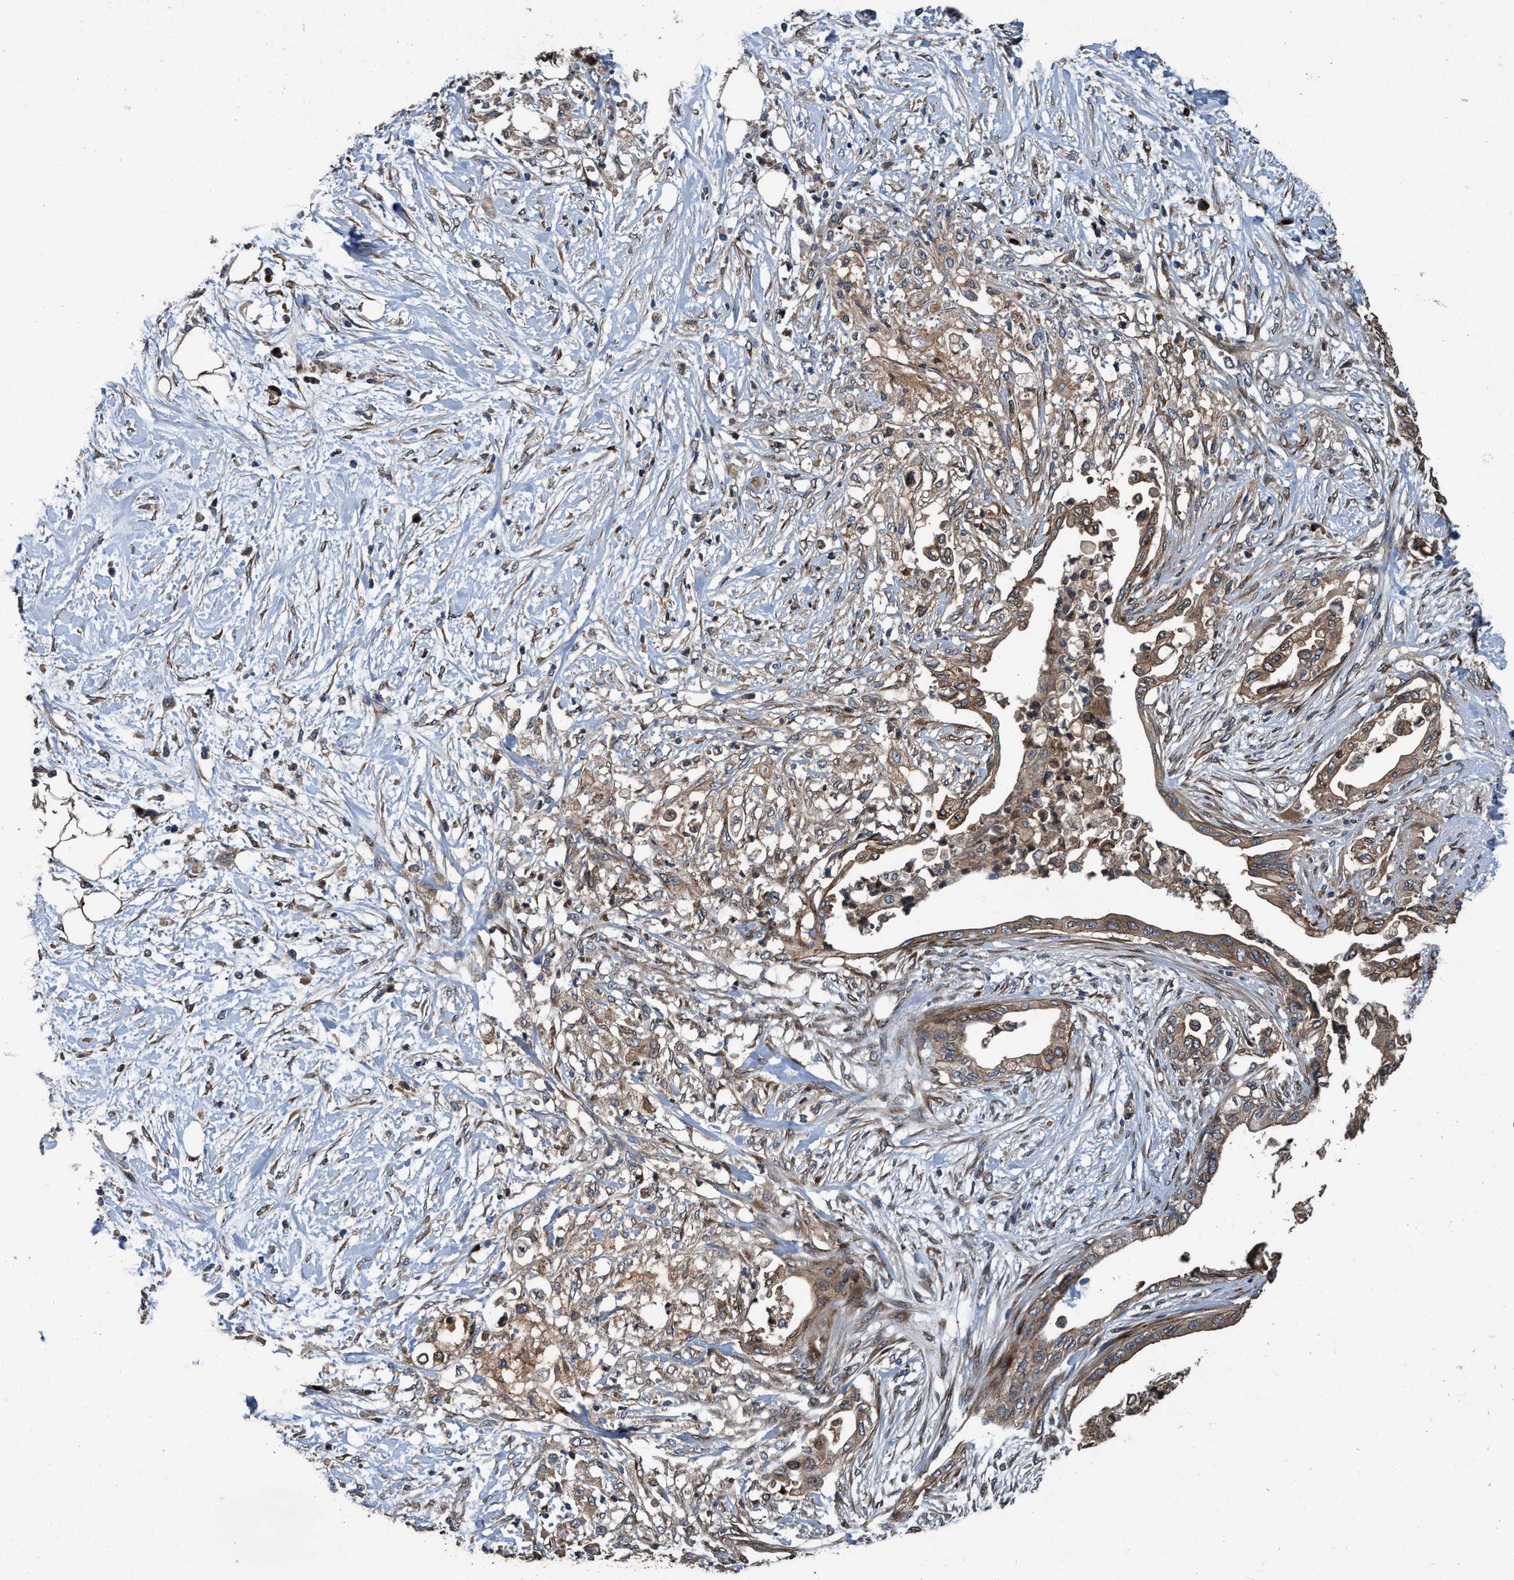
{"staining": {"intensity": "weak", "quantity": ">75%", "location": "cytoplasmic/membranous"}, "tissue": "pancreatic cancer", "cell_type": "Tumor cells", "image_type": "cancer", "snomed": [{"axis": "morphology", "description": "Normal tissue, NOS"}, {"axis": "morphology", "description": "Adenocarcinoma, NOS"}, {"axis": "topography", "description": "Pancreas"}, {"axis": "topography", "description": "Duodenum"}], "caption": "Immunohistochemistry histopathology image of neoplastic tissue: adenocarcinoma (pancreatic) stained using immunohistochemistry demonstrates low levels of weak protein expression localized specifically in the cytoplasmic/membranous of tumor cells, appearing as a cytoplasmic/membranous brown color.", "gene": "MACC1", "patient": {"sex": "female", "age": 60}}